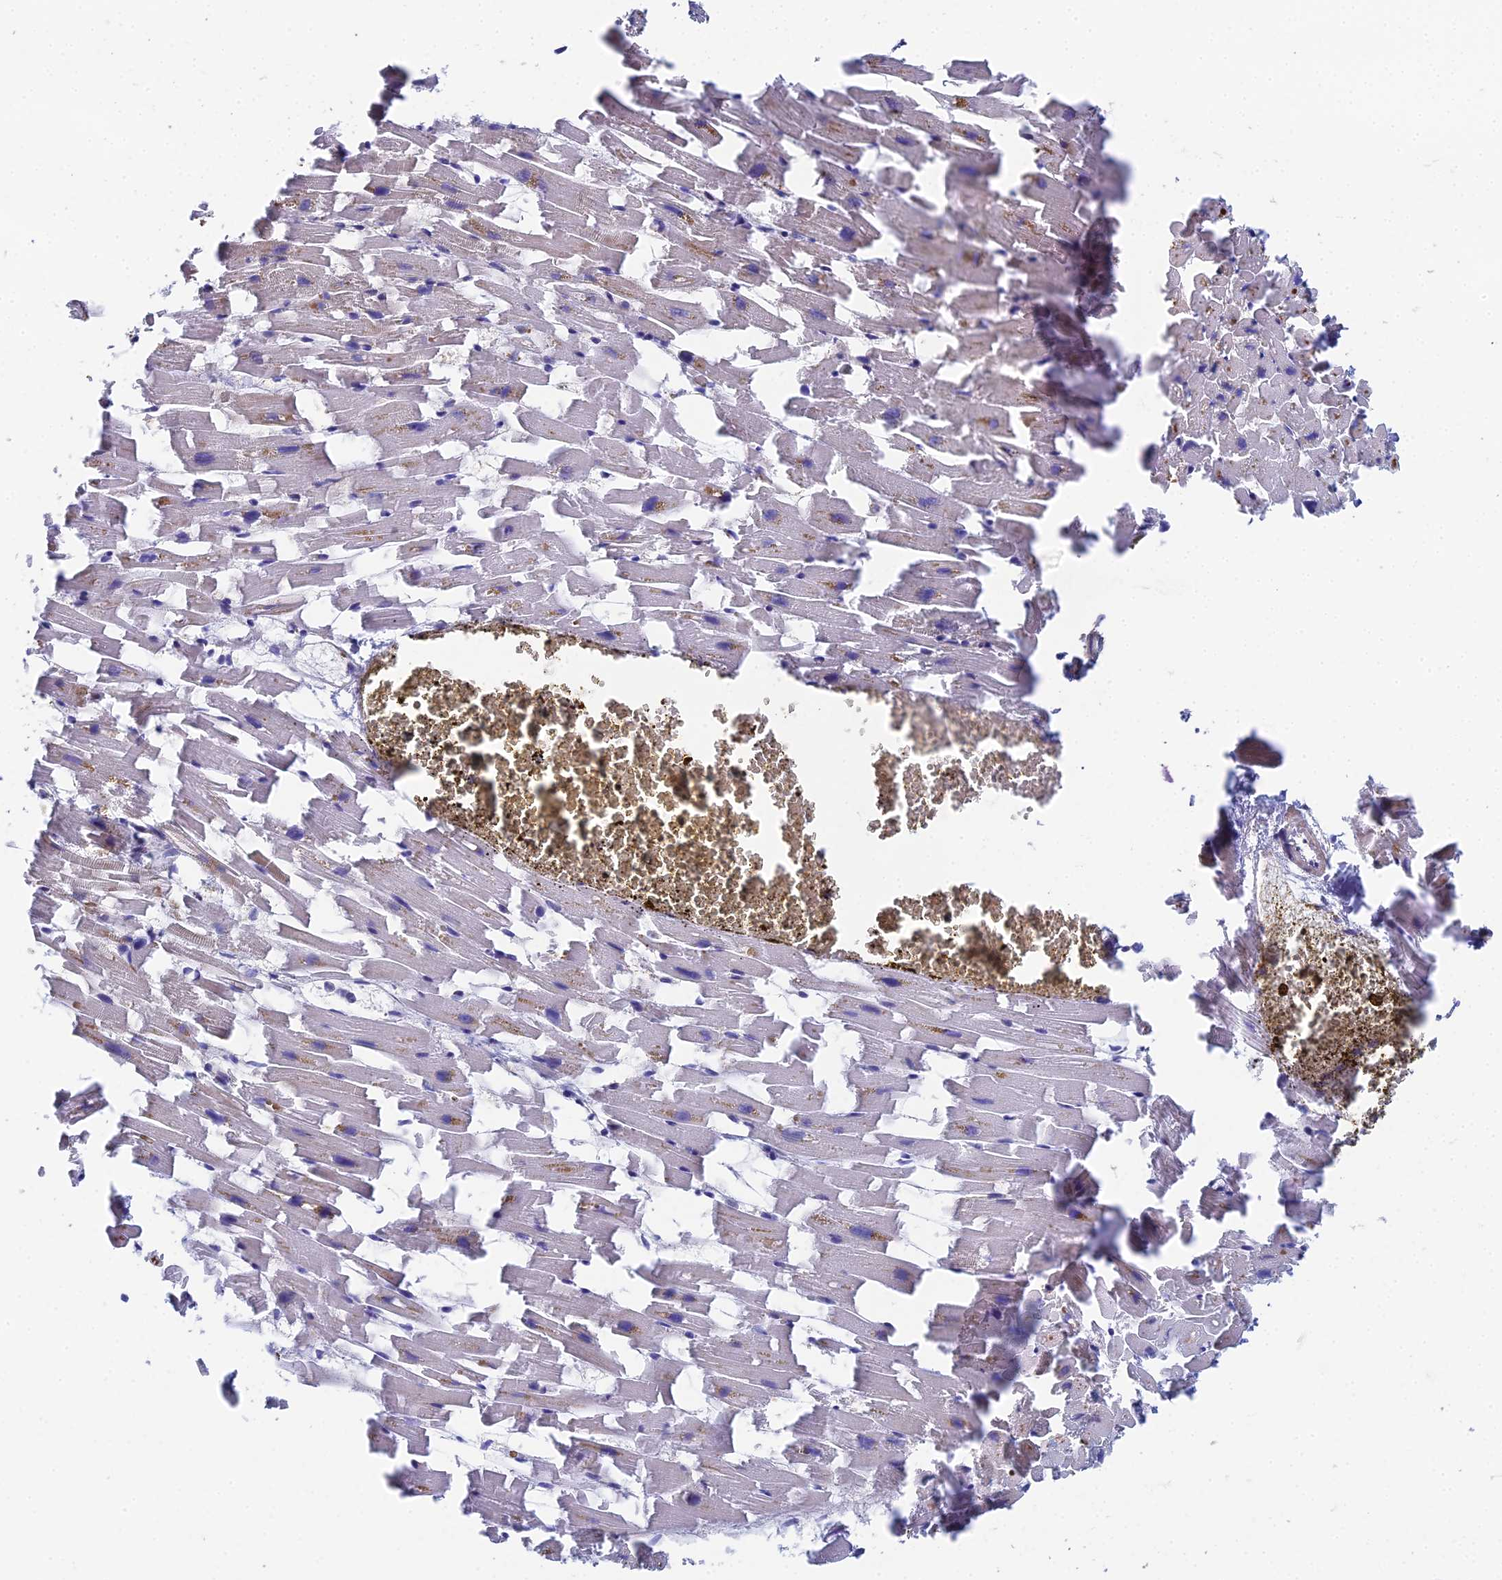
{"staining": {"intensity": "negative", "quantity": "none", "location": "none"}, "tissue": "heart muscle", "cell_type": "Cardiomyocytes", "image_type": "normal", "snomed": [{"axis": "morphology", "description": "Normal tissue, NOS"}, {"axis": "topography", "description": "Heart"}], "caption": "Protein analysis of unremarkable heart muscle displays no significant positivity in cardiomyocytes.", "gene": "CLCN3", "patient": {"sex": "female", "age": 64}}